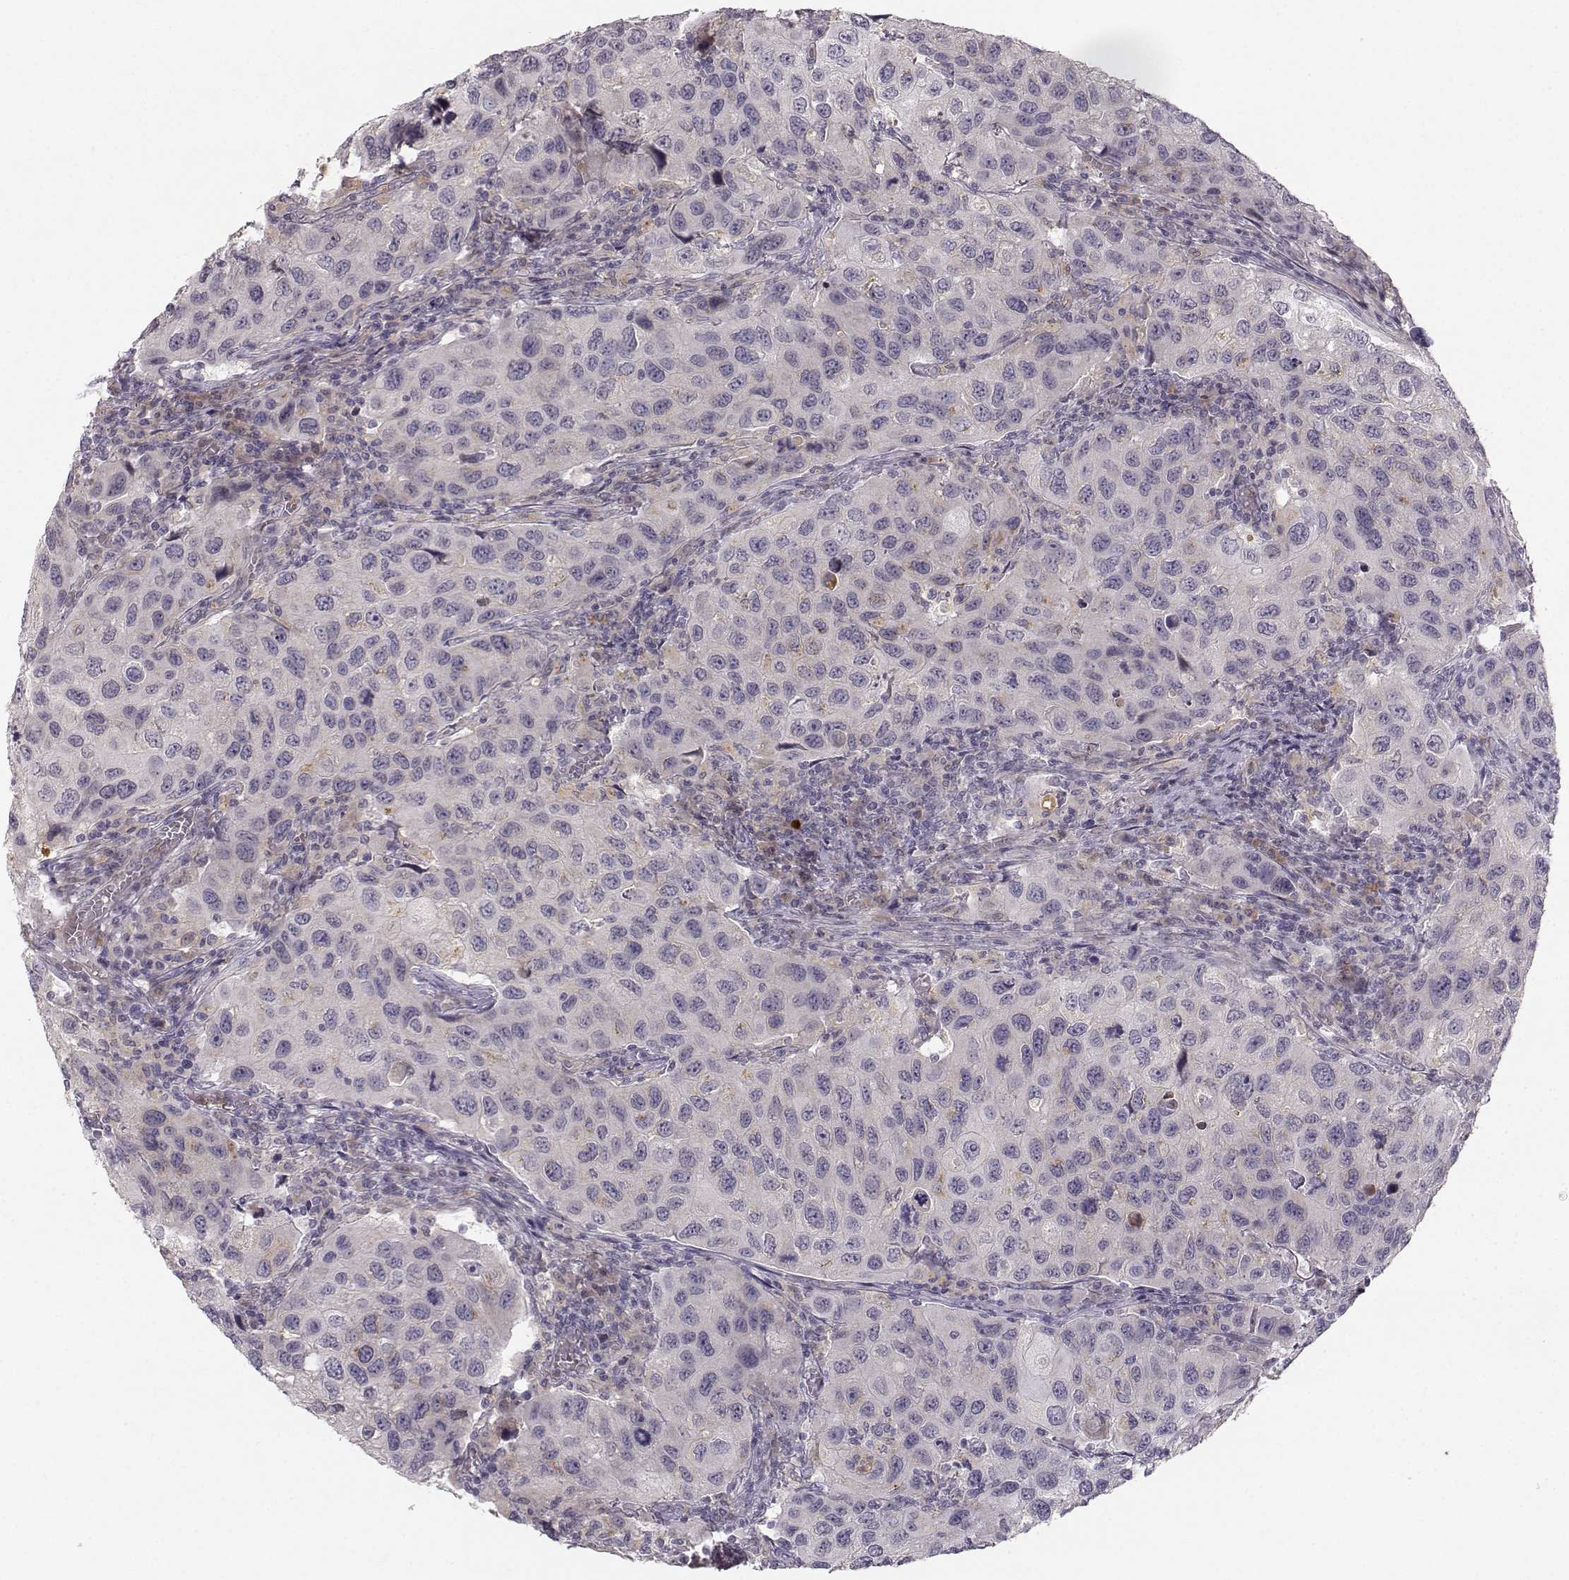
{"staining": {"intensity": "negative", "quantity": "none", "location": "none"}, "tissue": "urothelial cancer", "cell_type": "Tumor cells", "image_type": "cancer", "snomed": [{"axis": "morphology", "description": "Urothelial carcinoma, High grade"}, {"axis": "topography", "description": "Urinary bladder"}], "caption": "Micrograph shows no significant protein positivity in tumor cells of urothelial cancer. (DAB (3,3'-diaminobenzidine) IHC with hematoxylin counter stain).", "gene": "OPRD1", "patient": {"sex": "male", "age": 79}}